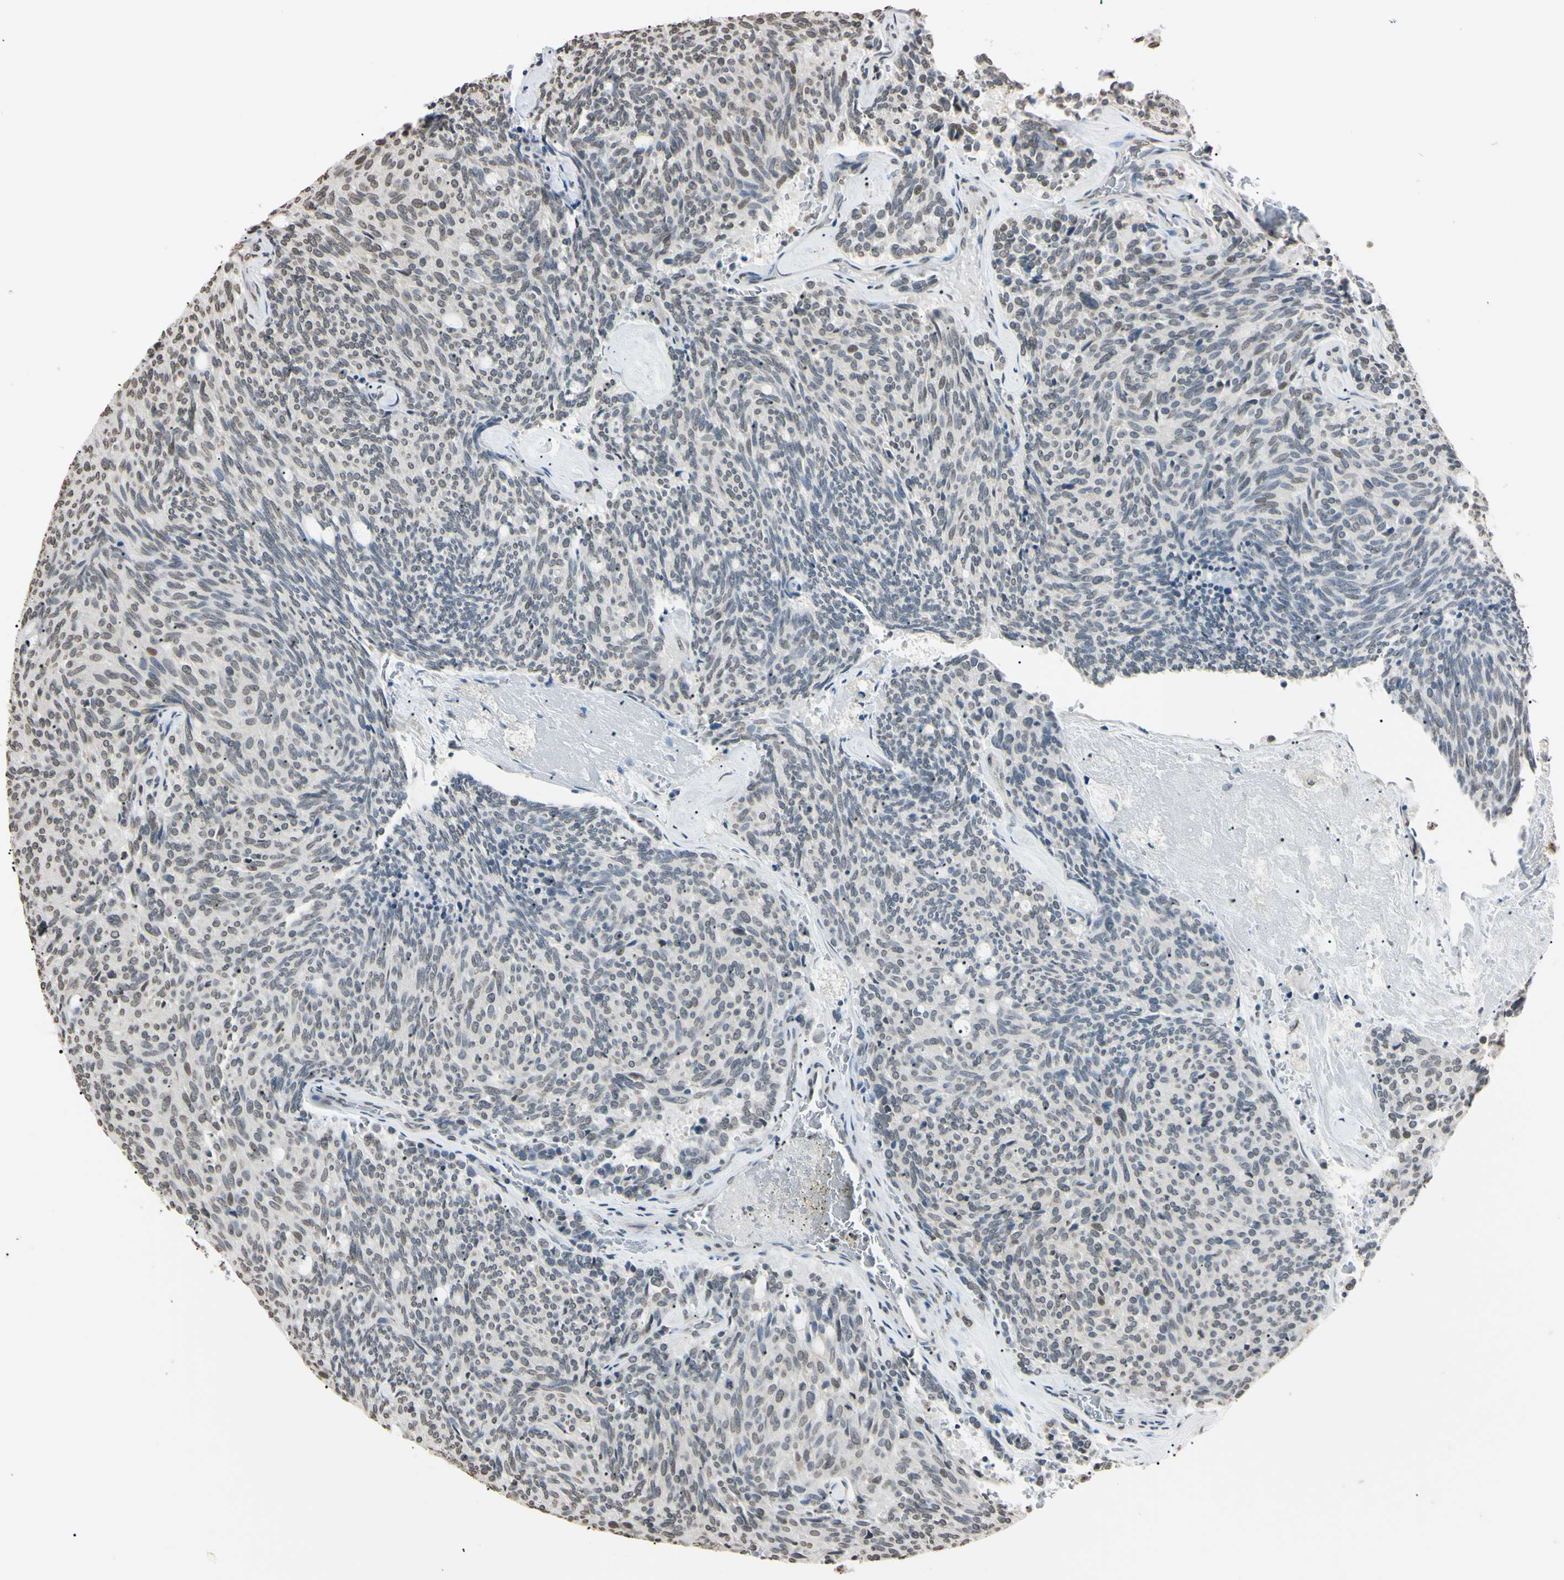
{"staining": {"intensity": "weak", "quantity": "25%-75%", "location": "nuclear"}, "tissue": "carcinoid", "cell_type": "Tumor cells", "image_type": "cancer", "snomed": [{"axis": "morphology", "description": "Carcinoid, malignant, NOS"}, {"axis": "topography", "description": "Pancreas"}], "caption": "A low amount of weak nuclear positivity is present in approximately 25%-75% of tumor cells in malignant carcinoid tissue.", "gene": "CDC45", "patient": {"sex": "female", "age": 54}}